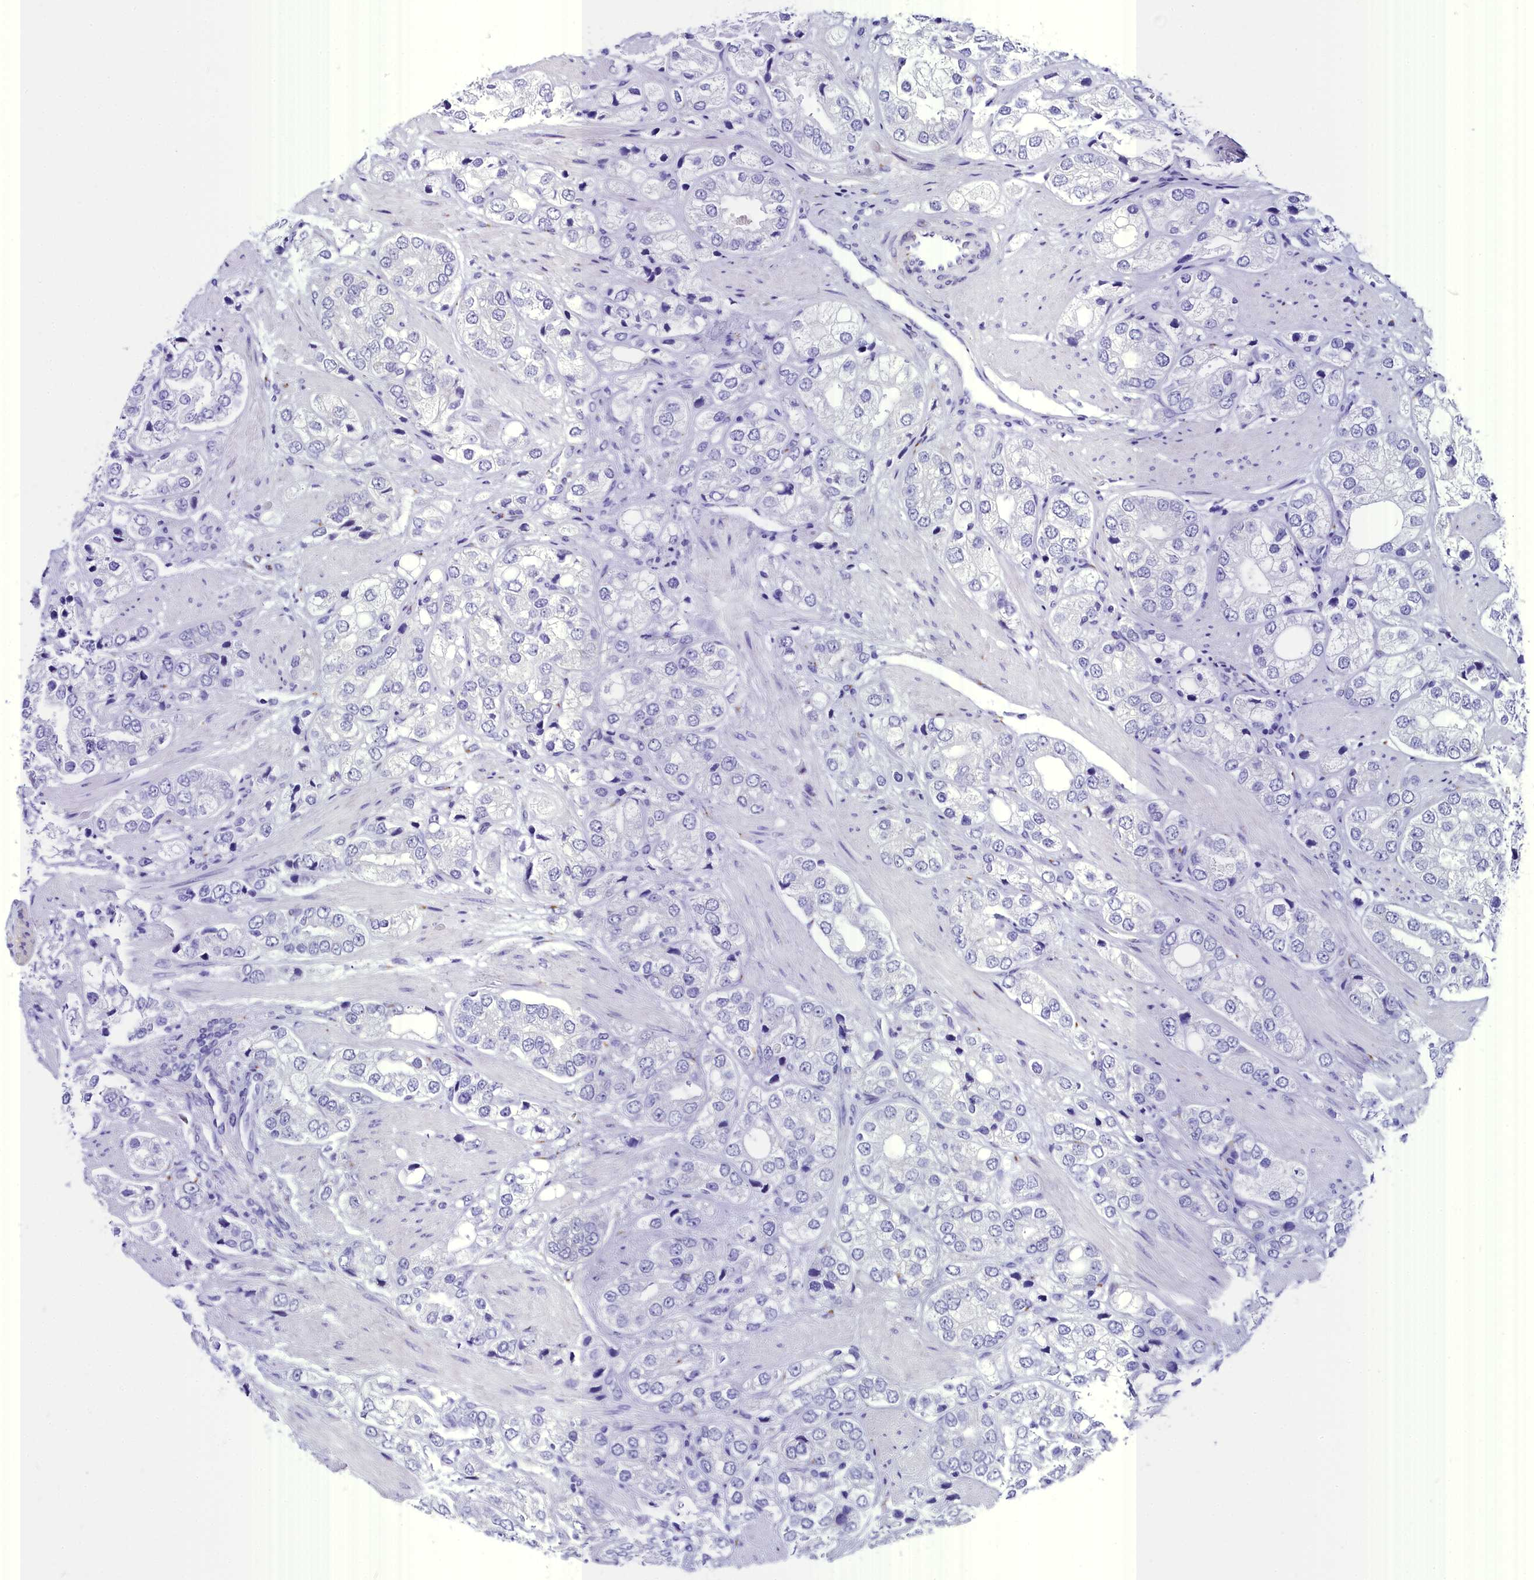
{"staining": {"intensity": "negative", "quantity": "none", "location": "none"}, "tissue": "prostate cancer", "cell_type": "Tumor cells", "image_type": "cancer", "snomed": [{"axis": "morphology", "description": "Adenocarcinoma, High grade"}, {"axis": "topography", "description": "Prostate"}], "caption": "This is an IHC histopathology image of prostate cancer. There is no staining in tumor cells.", "gene": "AP3B2", "patient": {"sex": "male", "age": 50}}